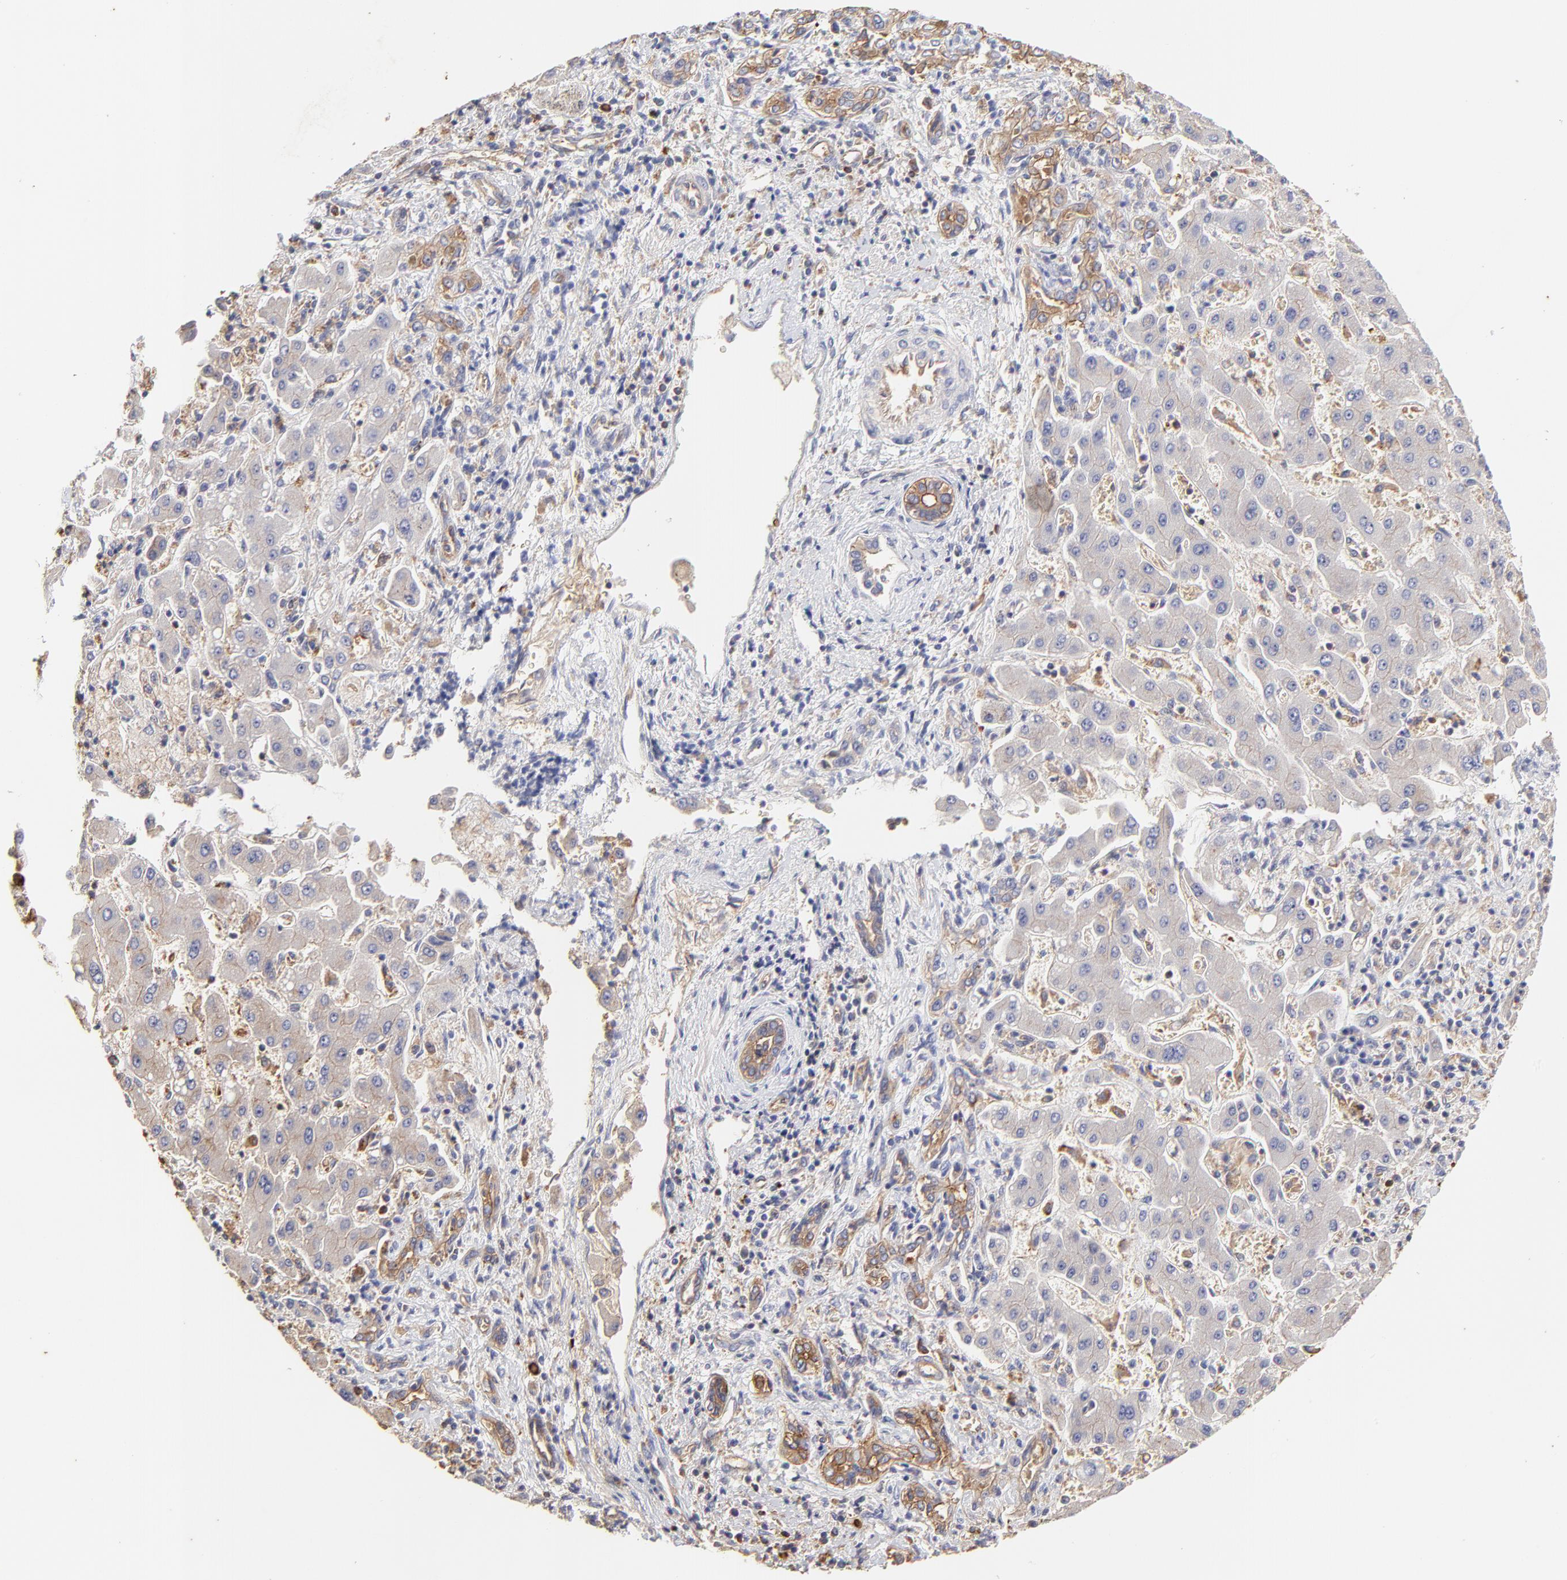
{"staining": {"intensity": "weak", "quantity": ">75%", "location": "cytoplasmic/membranous"}, "tissue": "liver cancer", "cell_type": "Tumor cells", "image_type": "cancer", "snomed": [{"axis": "morphology", "description": "Cholangiocarcinoma"}, {"axis": "topography", "description": "Liver"}], "caption": "Liver cancer stained with a protein marker shows weak staining in tumor cells.", "gene": "CD2AP", "patient": {"sex": "male", "age": 50}}